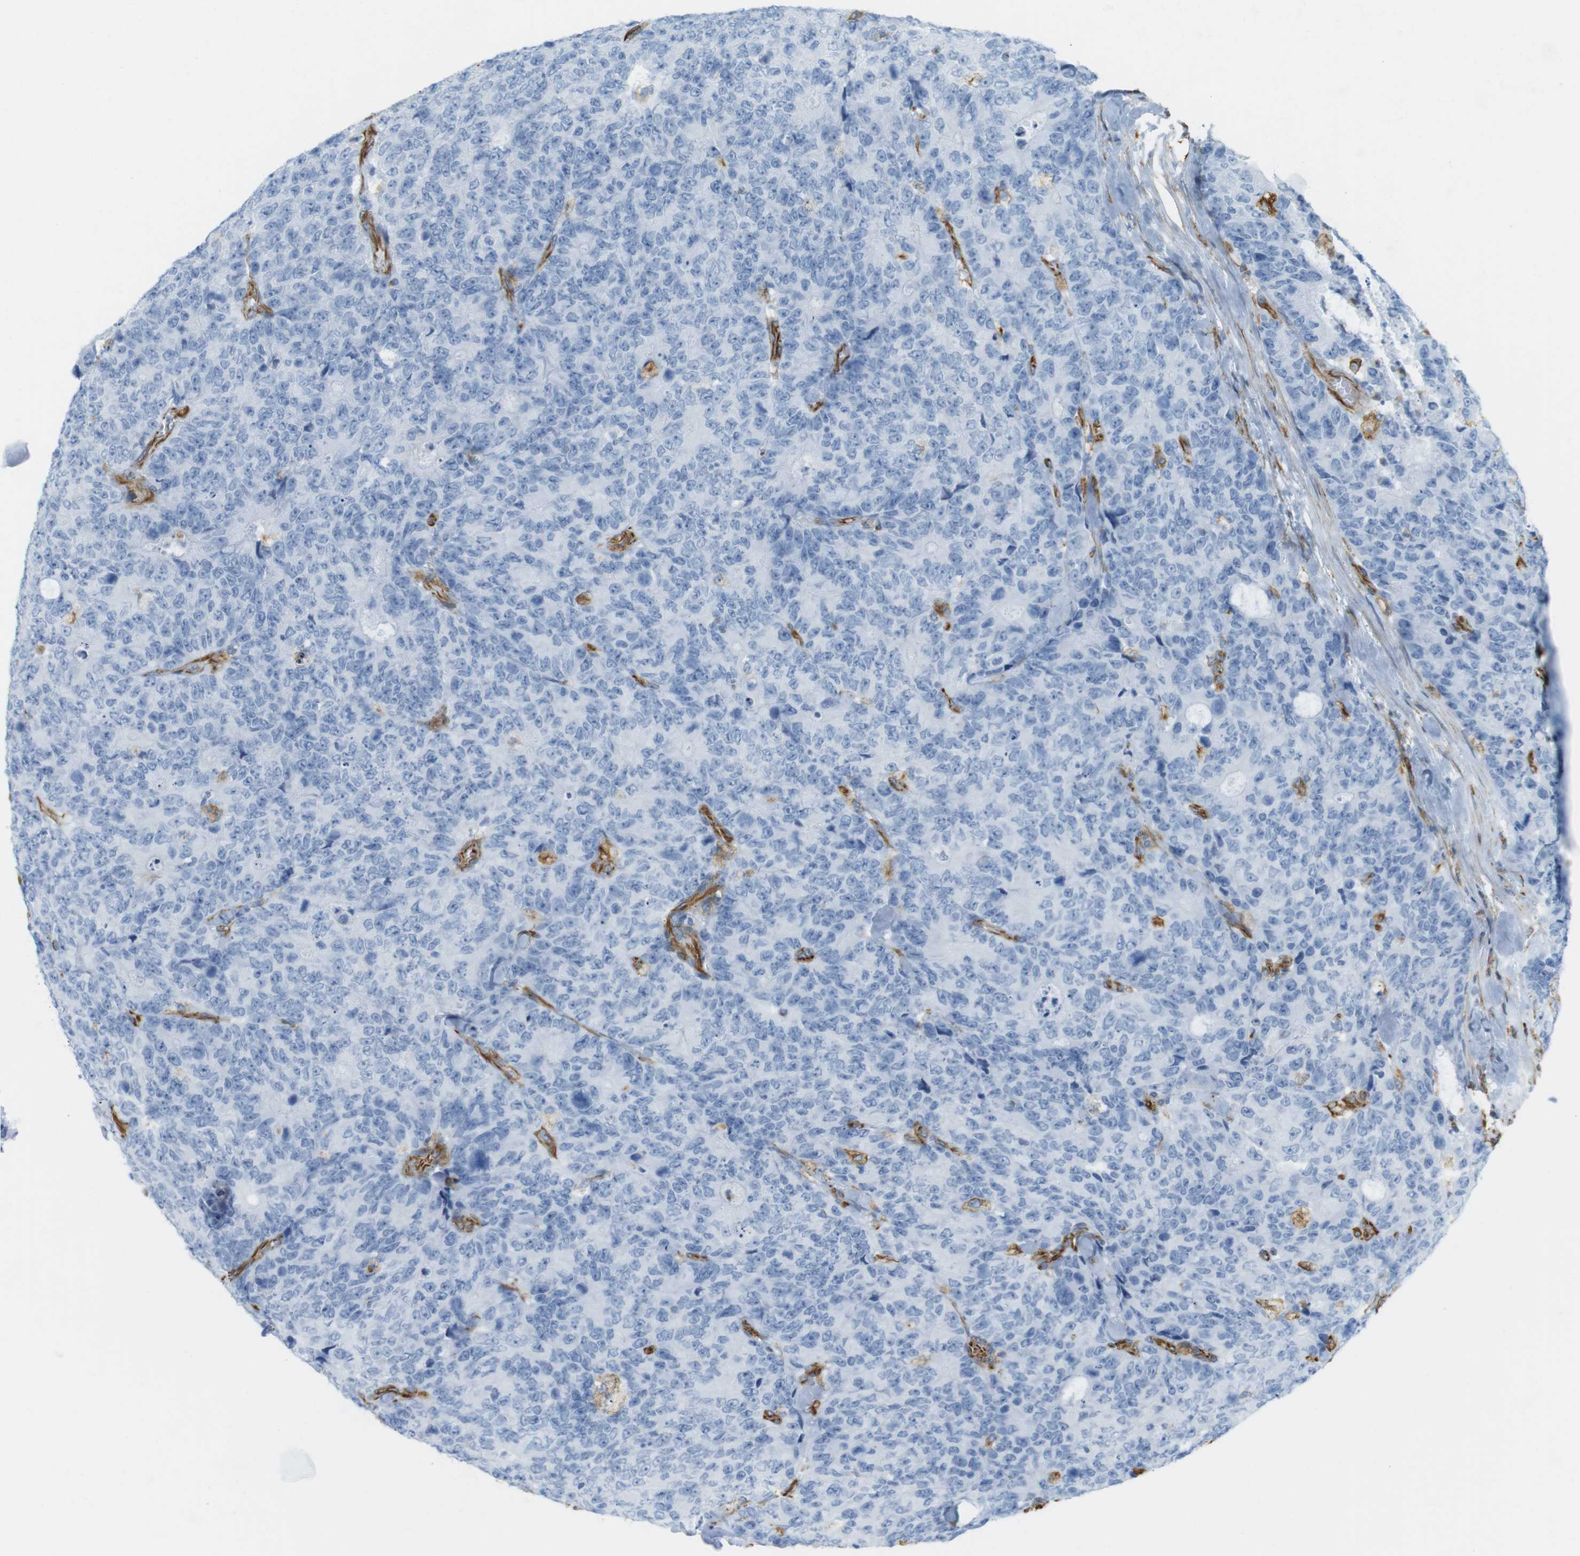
{"staining": {"intensity": "negative", "quantity": "none", "location": "none"}, "tissue": "colorectal cancer", "cell_type": "Tumor cells", "image_type": "cancer", "snomed": [{"axis": "morphology", "description": "Adenocarcinoma, NOS"}, {"axis": "topography", "description": "Colon"}], "caption": "The immunohistochemistry micrograph has no significant expression in tumor cells of colorectal cancer tissue.", "gene": "MS4A10", "patient": {"sex": "female", "age": 86}}